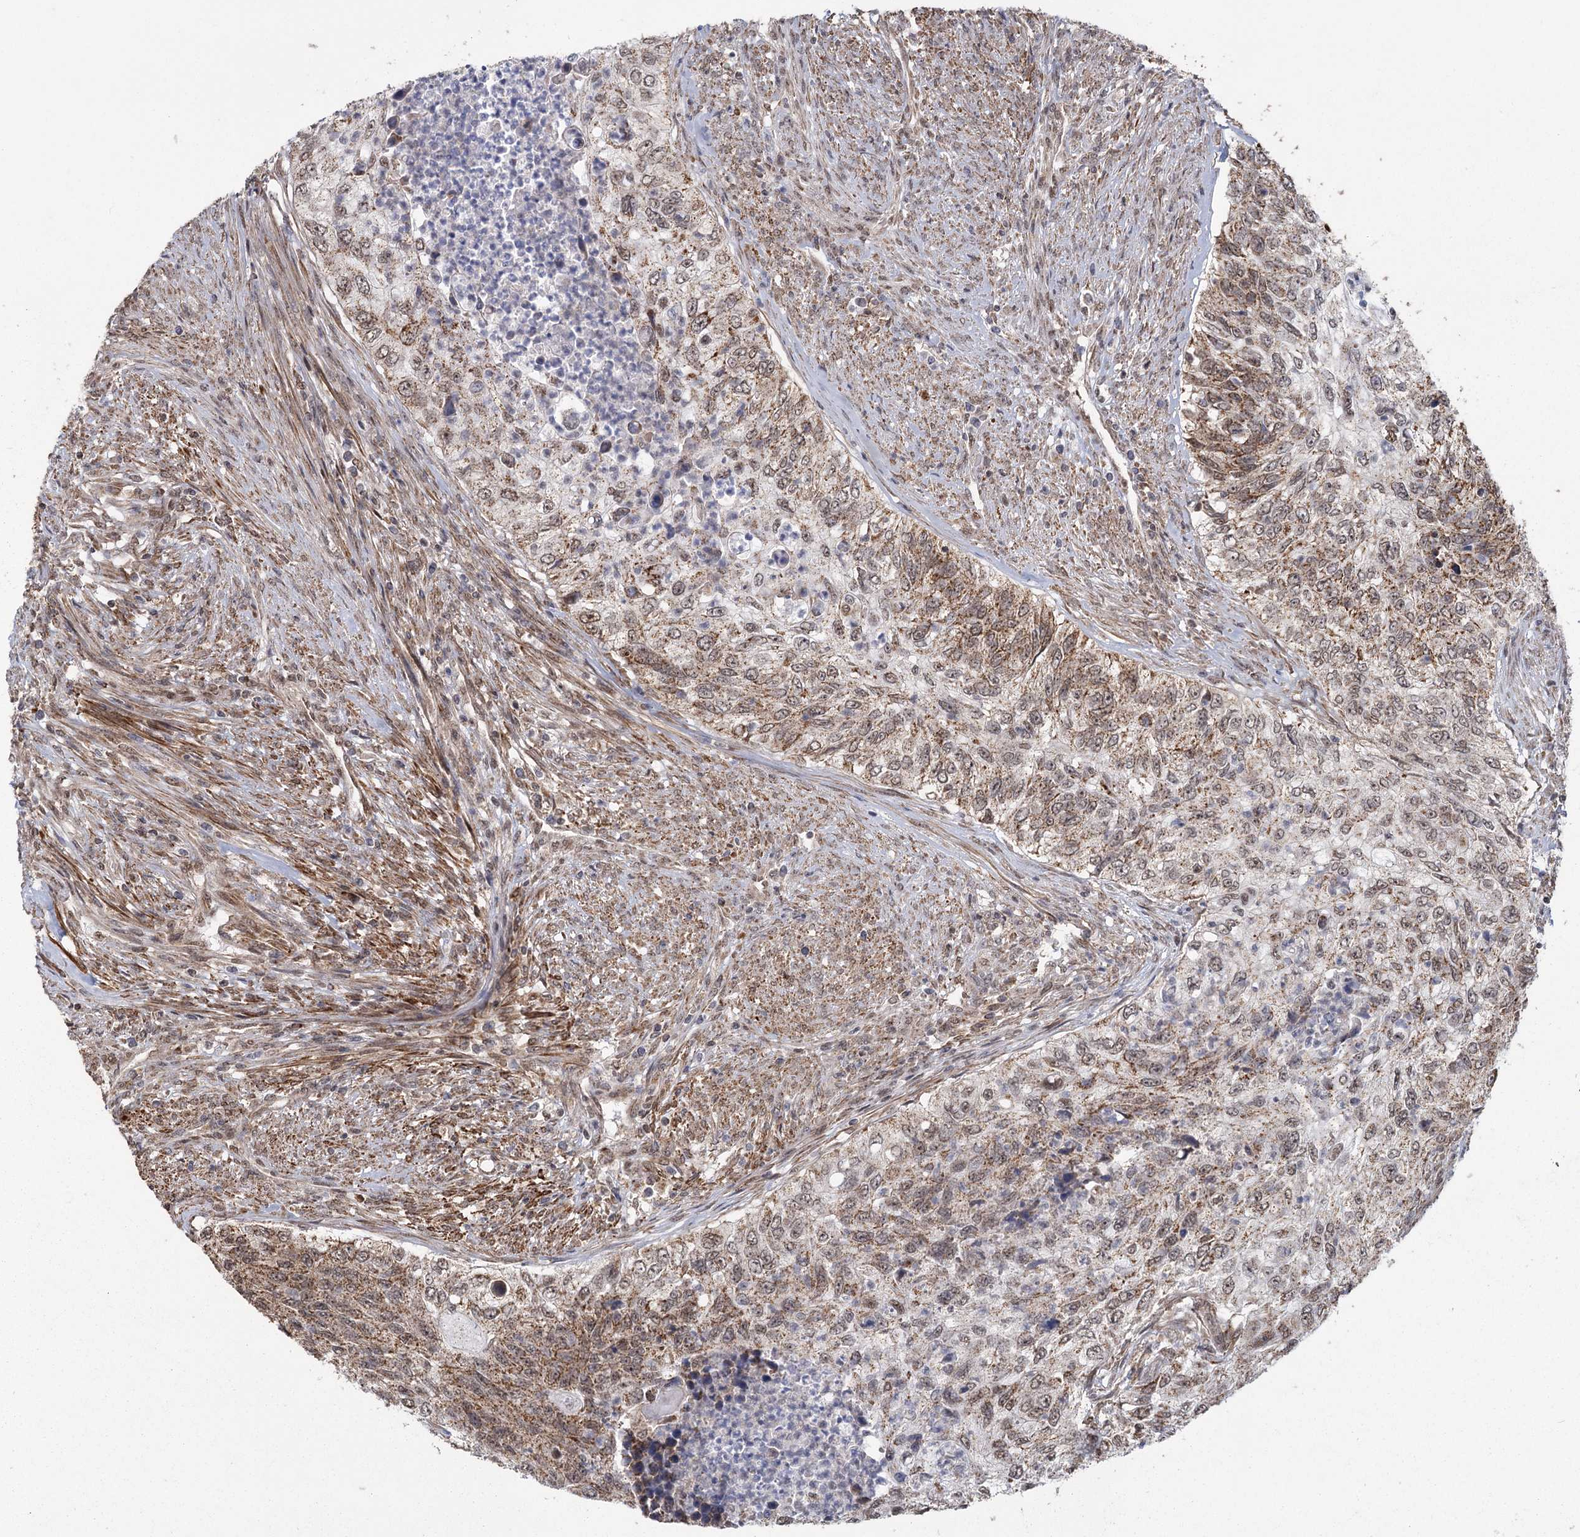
{"staining": {"intensity": "moderate", "quantity": ">75%", "location": "cytoplasmic/membranous"}, "tissue": "urothelial cancer", "cell_type": "Tumor cells", "image_type": "cancer", "snomed": [{"axis": "morphology", "description": "Urothelial carcinoma, High grade"}, {"axis": "topography", "description": "Urinary bladder"}], "caption": "Protein staining shows moderate cytoplasmic/membranous positivity in approximately >75% of tumor cells in urothelial carcinoma (high-grade). (Stains: DAB (3,3'-diaminobenzidine) in brown, nuclei in blue, Microscopy: brightfield microscopy at high magnification).", "gene": "ZCCHC24", "patient": {"sex": "female", "age": 60}}